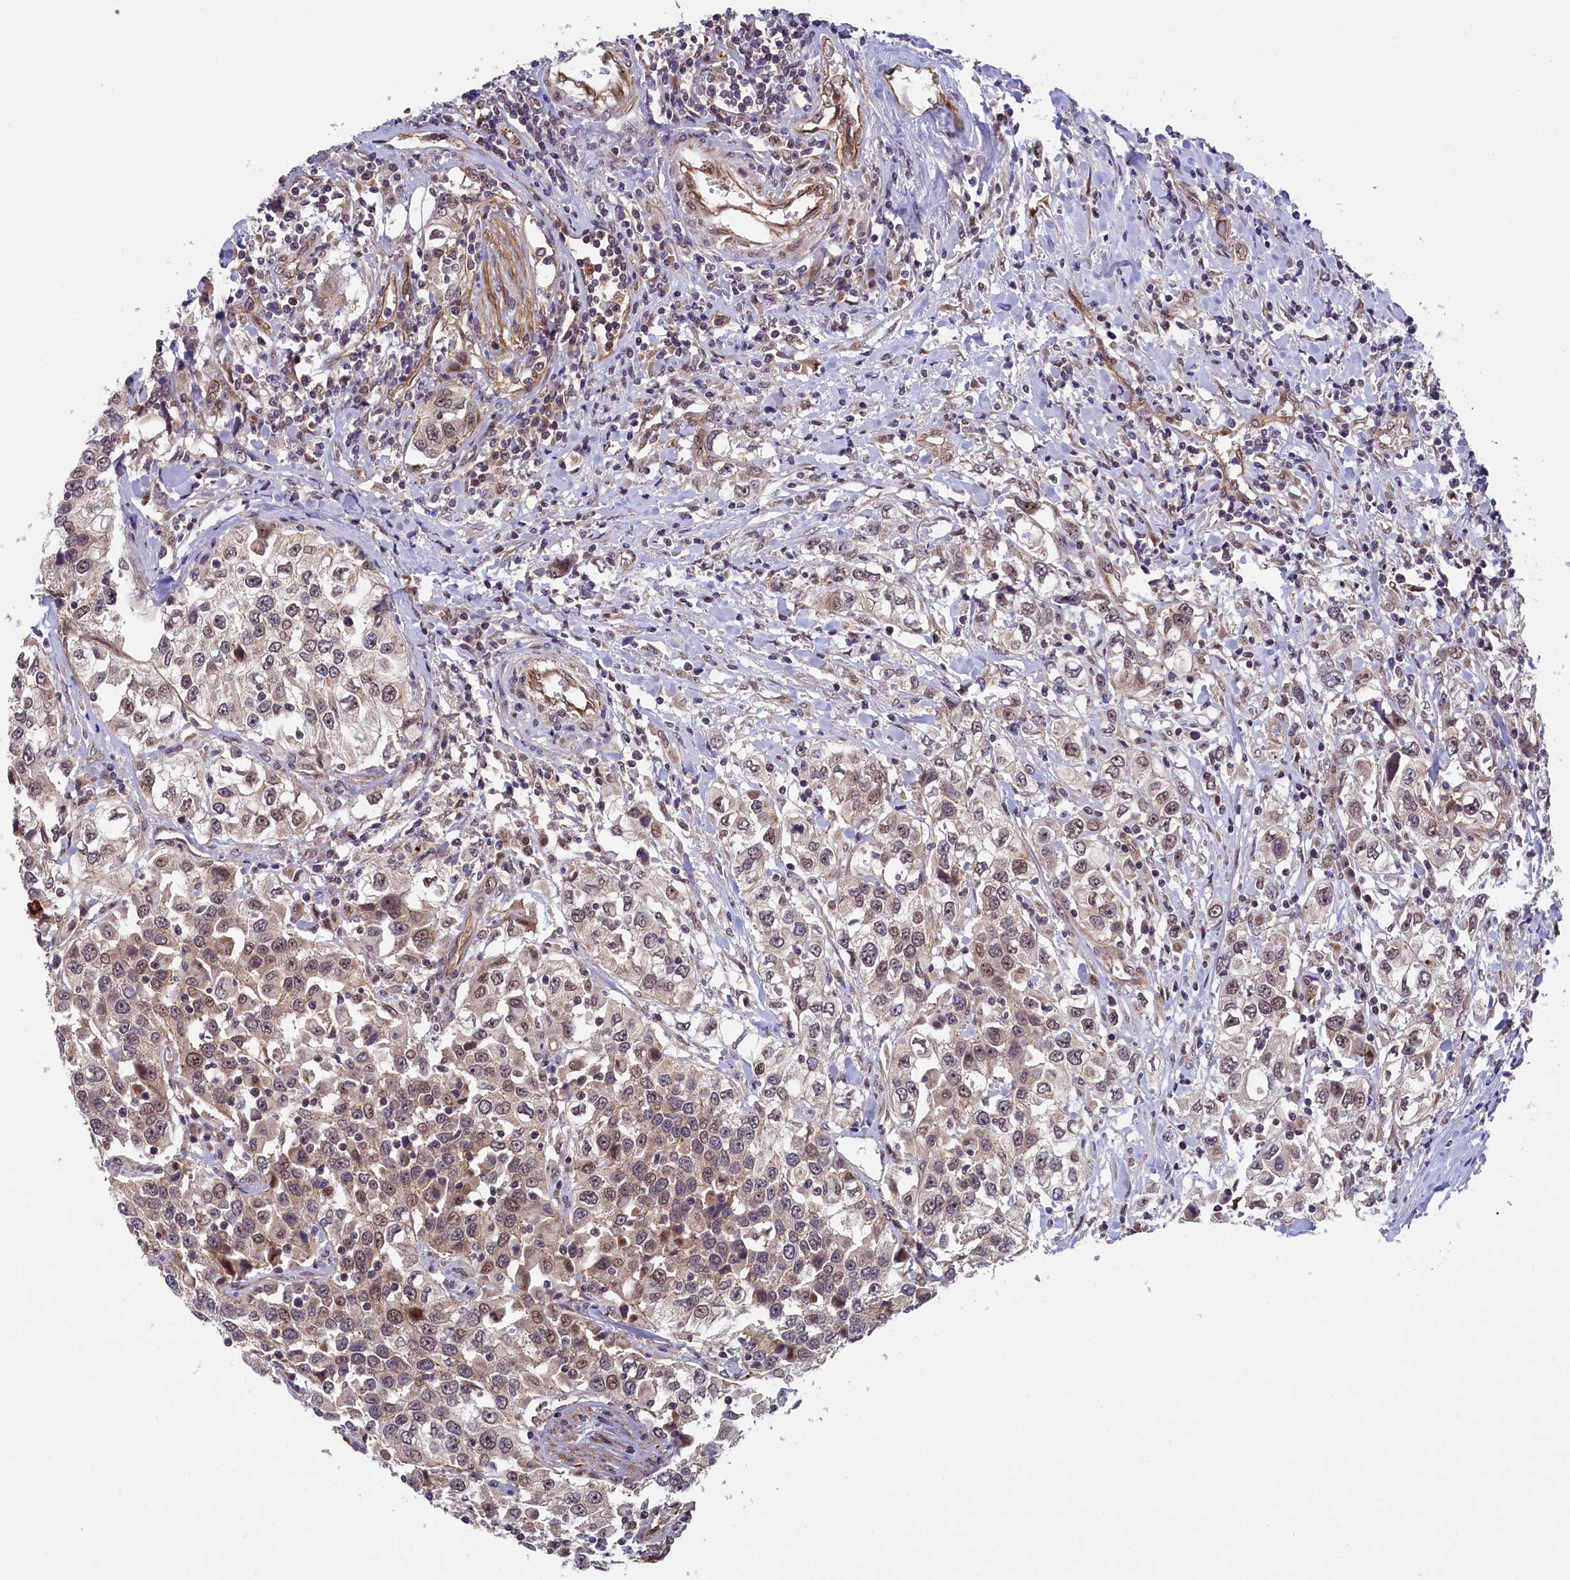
{"staining": {"intensity": "weak", "quantity": ">75%", "location": "nuclear"}, "tissue": "urothelial cancer", "cell_type": "Tumor cells", "image_type": "cancer", "snomed": [{"axis": "morphology", "description": "Urothelial carcinoma, High grade"}, {"axis": "topography", "description": "Urinary bladder"}], "caption": "Human urothelial cancer stained with a protein marker demonstrates weak staining in tumor cells.", "gene": "ARL14EP", "patient": {"sex": "female", "age": 80}}